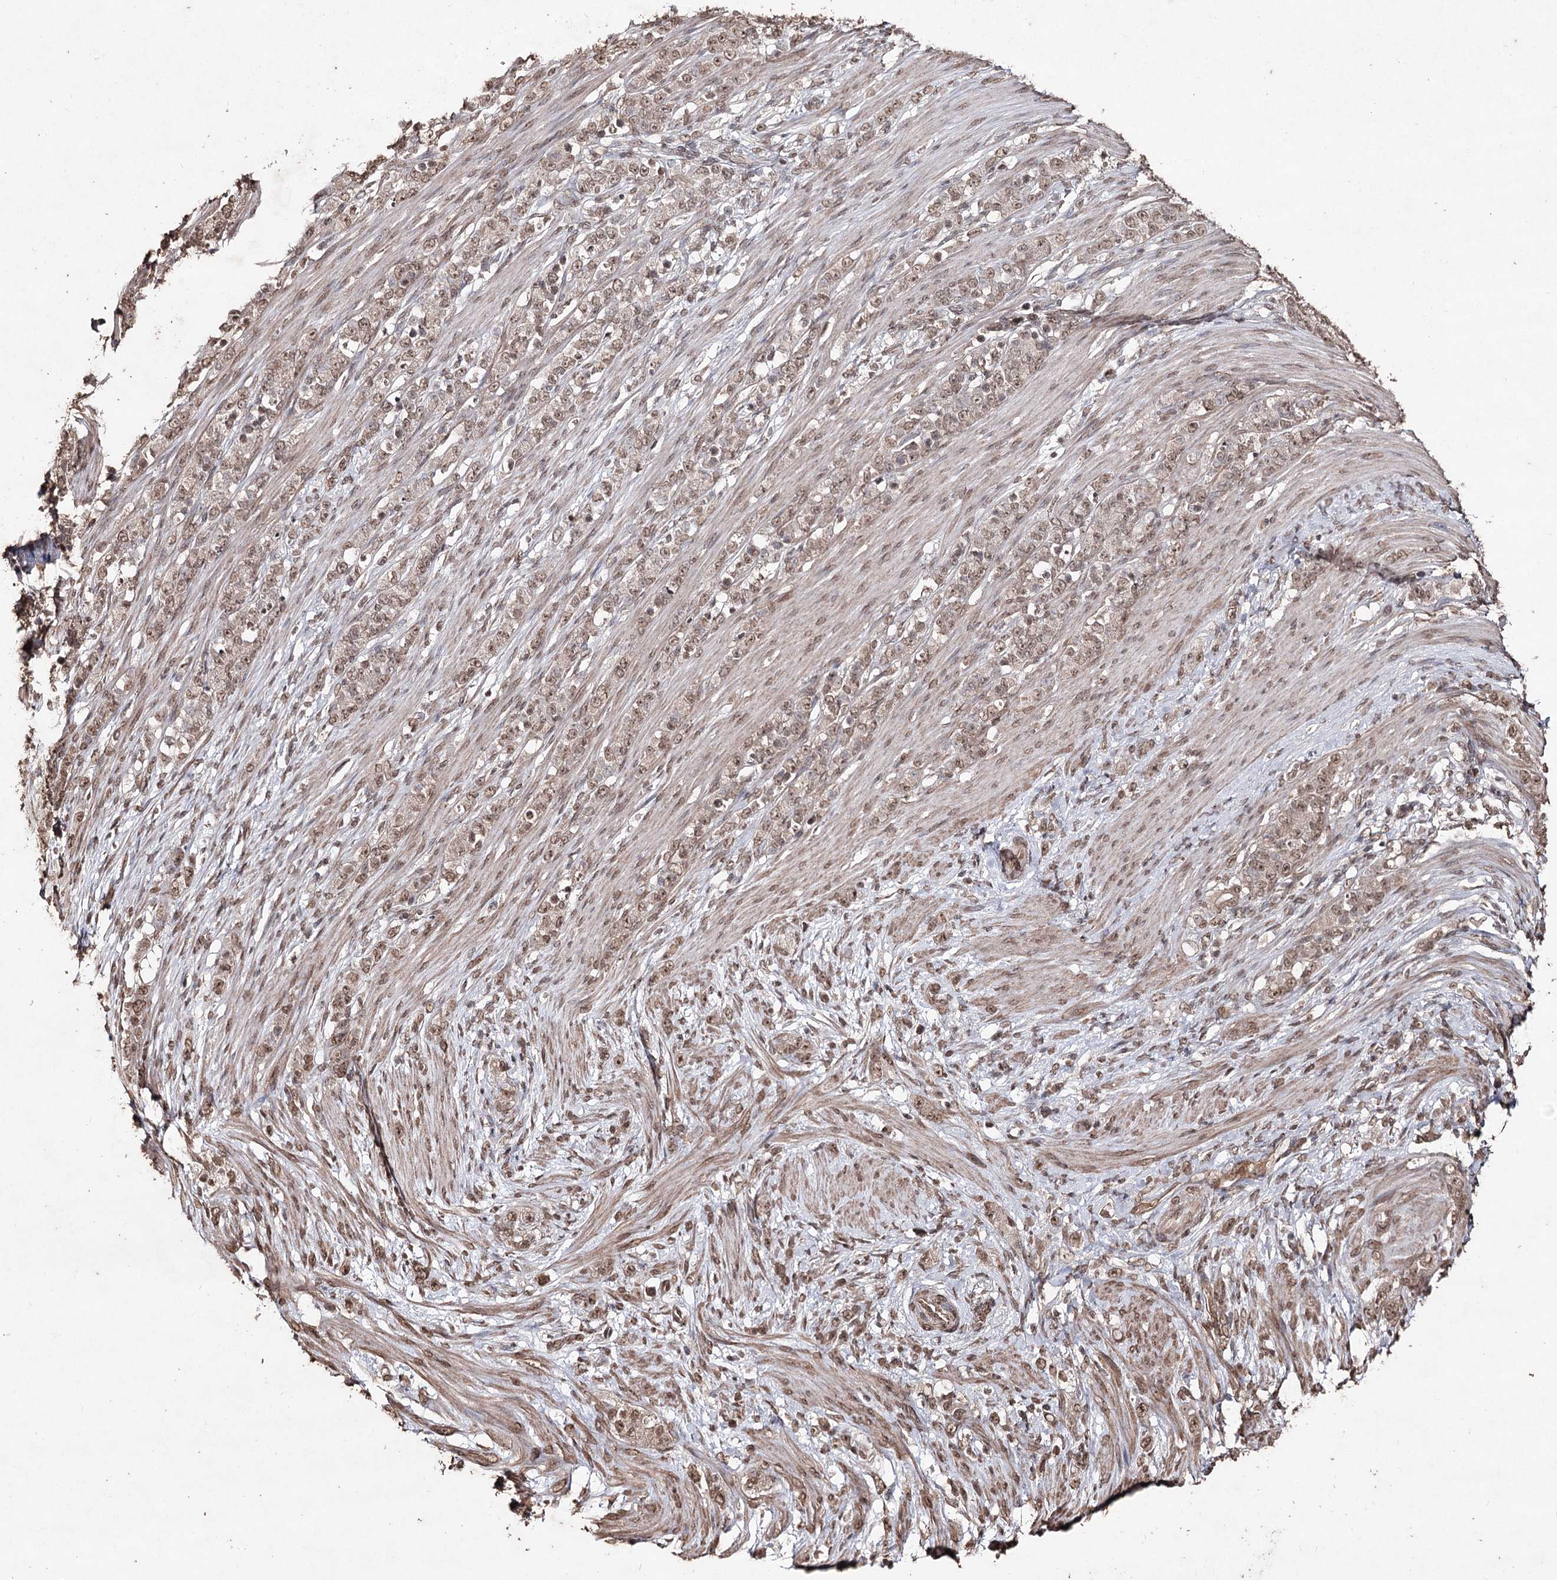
{"staining": {"intensity": "weak", "quantity": ">75%", "location": "nuclear"}, "tissue": "stomach cancer", "cell_type": "Tumor cells", "image_type": "cancer", "snomed": [{"axis": "morphology", "description": "Adenocarcinoma, NOS"}, {"axis": "topography", "description": "Stomach"}], "caption": "Stomach adenocarcinoma stained for a protein (brown) demonstrates weak nuclear positive positivity in approximately >75% of tumor cells.", "gene": "ATG14", "patient": {"sex": "female", "age": 79}}